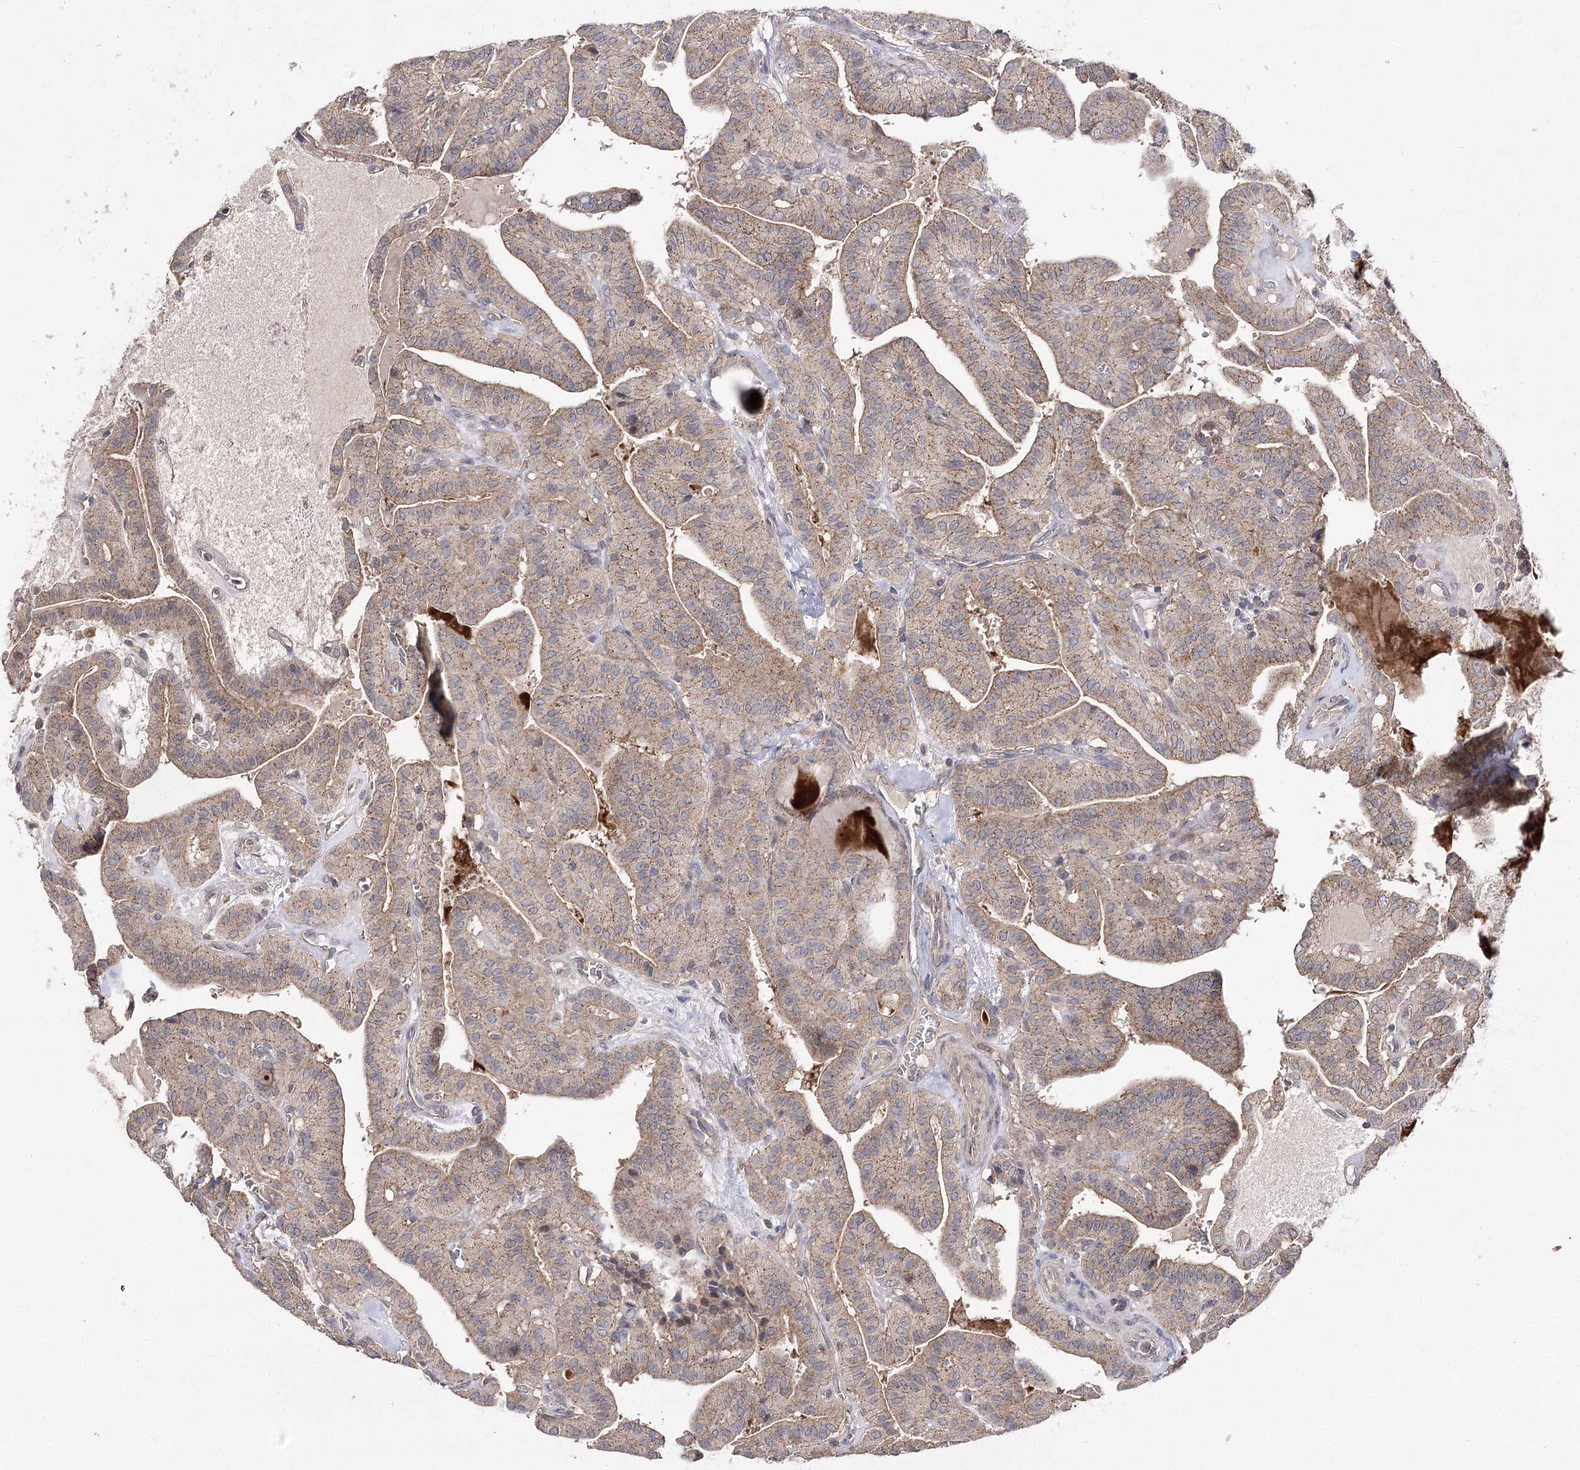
{"staining": {"intensity": "weak", "quantity": ">75%", "location": "cytoplasmic/membranous"}, "tissue": "thyroid cancer", "cell_type": "Tumor cells", "image_type": "cancer", "snomed": [{"axis": "morphology", "description": "Papillary adenocarcinoma, NOS"}, {"axis": "topography", "description": "Thyroid gland"}], "caption": "Brown immunohistochemical staining in human thyroid papillary adenocarcinoma shows weak cytoplasmic/membranous staining in approximately >75% of tumor cells.", "gene": "AURKC", "patient": {"sex": "male", "age": 52}}